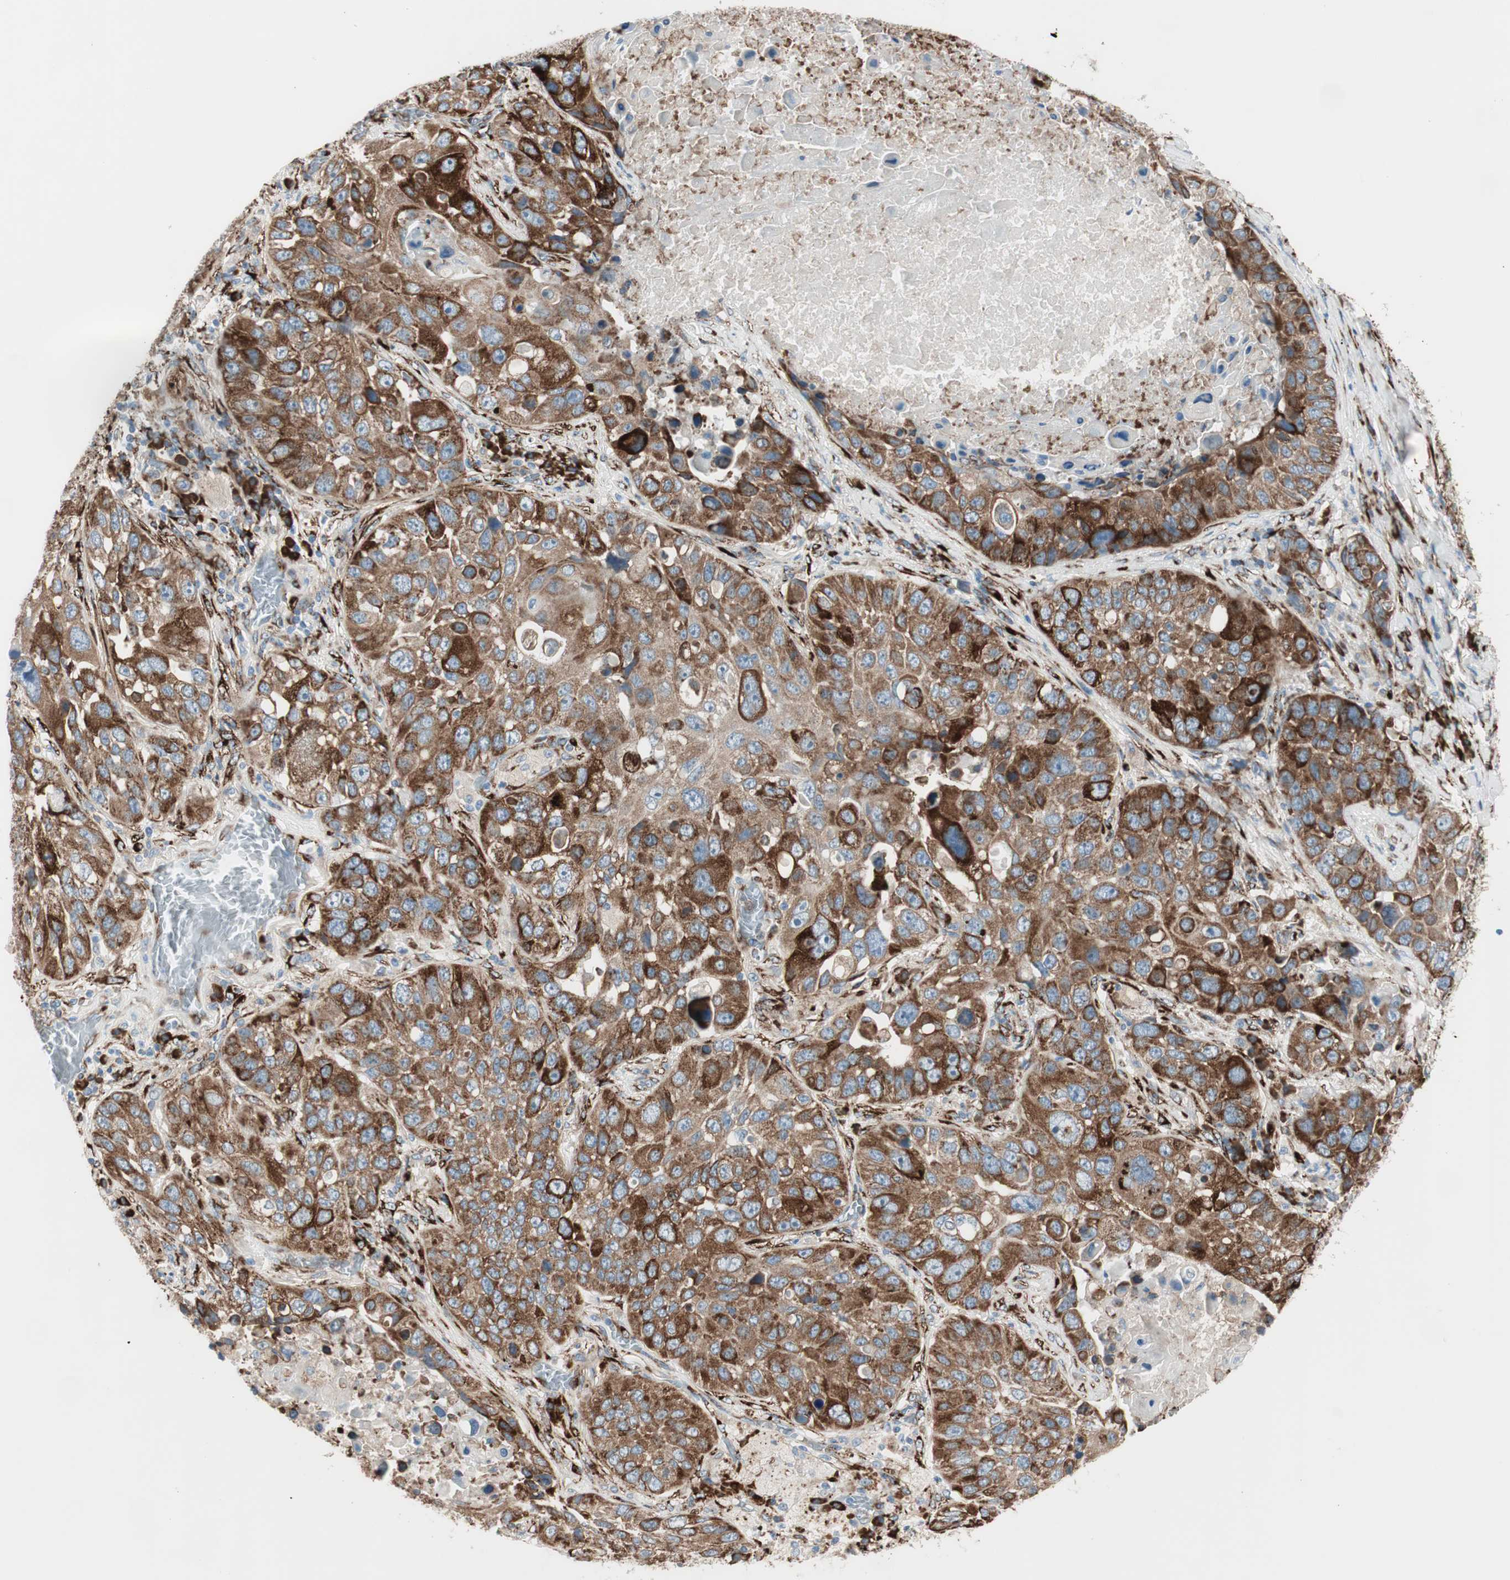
{"staining": {"intensity": "strong", "quantity": ">75%", "location": "cytoplasmic/membranous"}, "tissue": "lung cancer", "cell_type": "Tumor cells", "image_type": "cancer", "snomed": [{"axis": "morphology", "description": "Squamous cell carcinoma, NOS"}, {"axis": "topography", "description": "Lung"}], "caption": "A photomicrograph of lung squamous cell carcinoma stained for a protein shows strong cytoplasmic/membranous brown staining in tumor cells.", "gene": "P4HTM", "patient": {"sex": "male", "age": 57}}